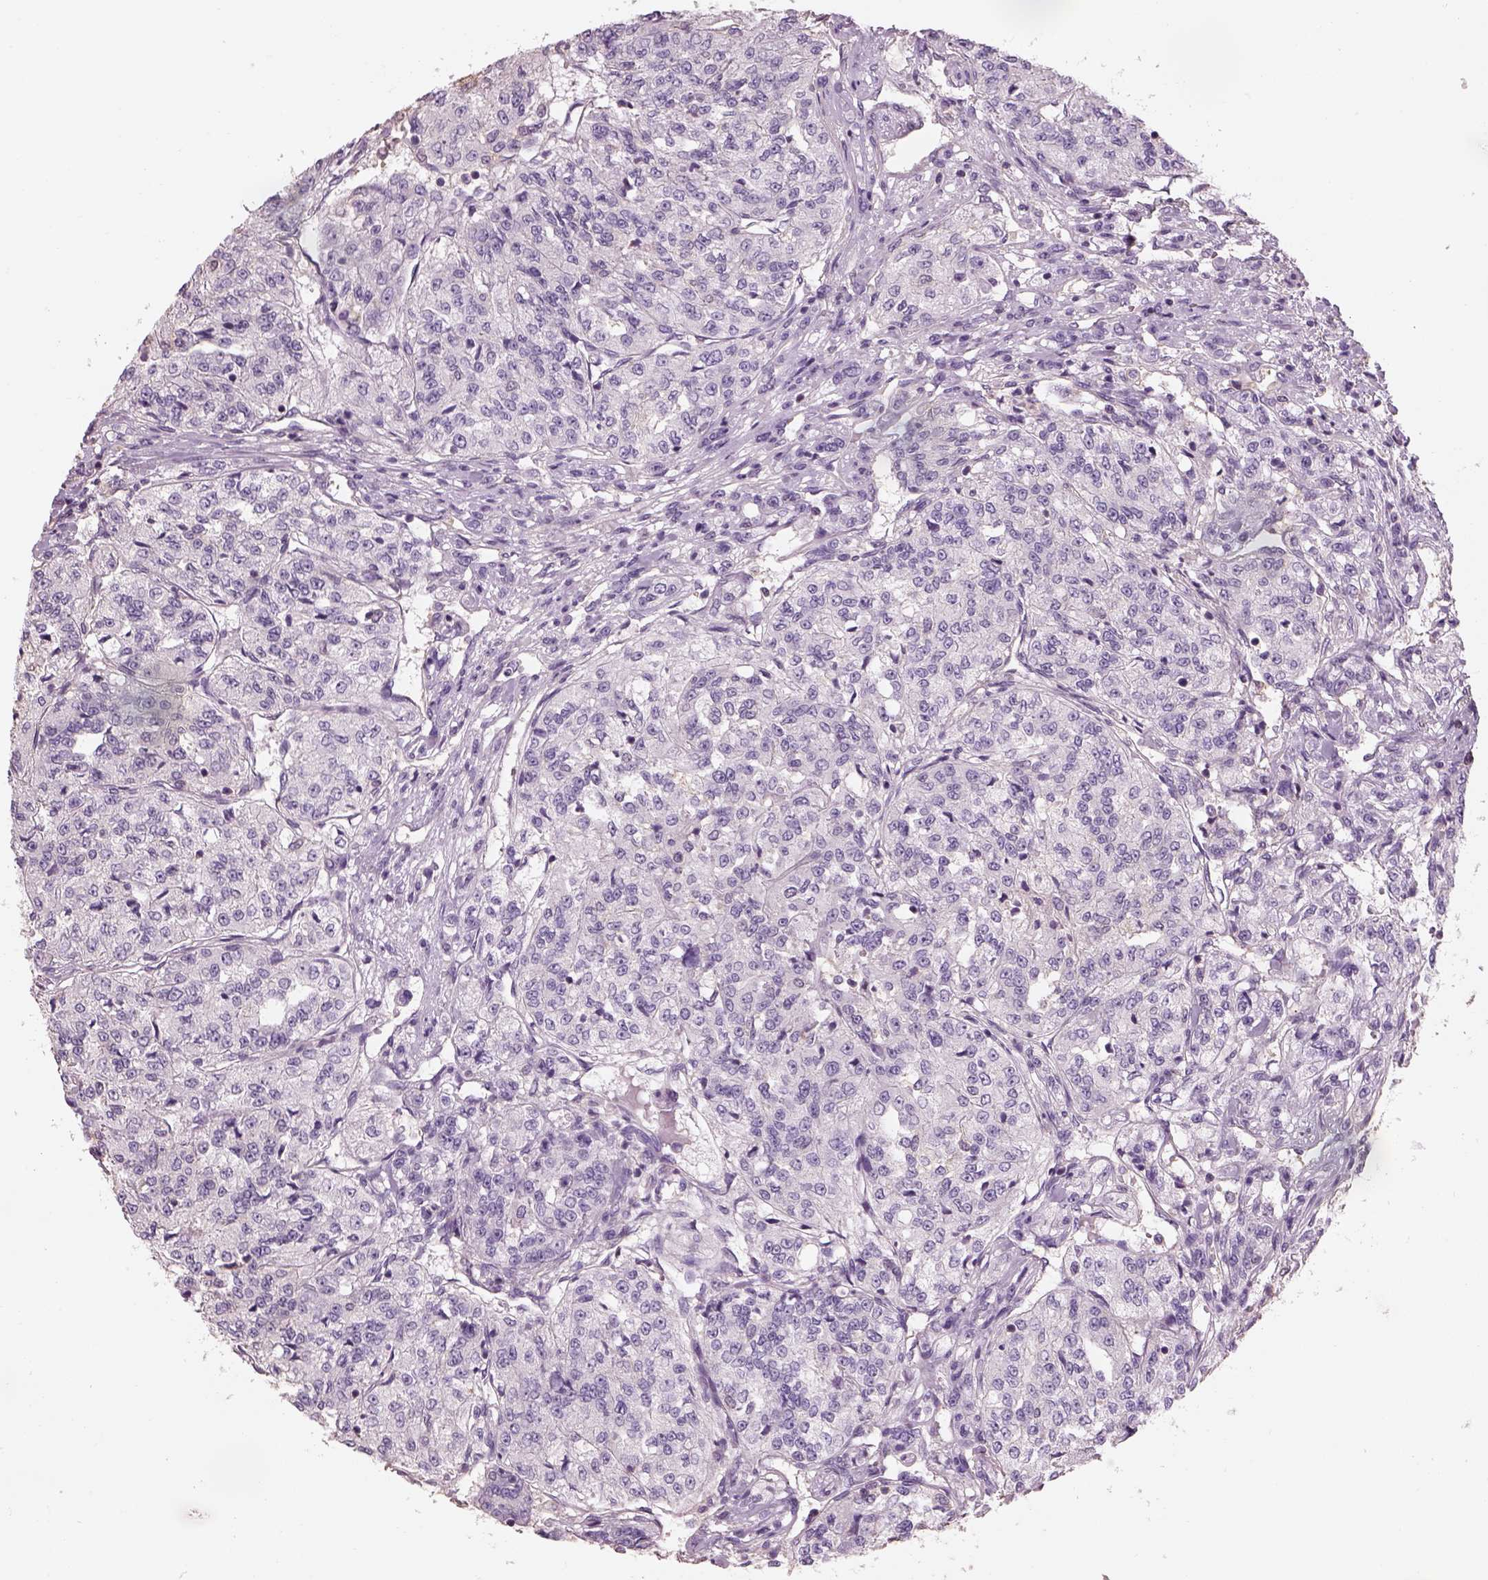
{"staining": {"intensity": "negative", "quantity": "none", "location": "none"}, "tissue": "renal cancer", "cell_type": "Tumor cells", "image_type": "cancer", "snomed": [{"axis": "morphology", "description": "Adenocarcinoma, NOS"}, {"axis": "topography", "description": "Kidney"}], "caption": "Protein analysis of renal cancer (adenocarcinoma) reveals no significant positivity in tumor cells.", "gene": "OTUD6A", "patient": {"sex": "female", "age": 63}}